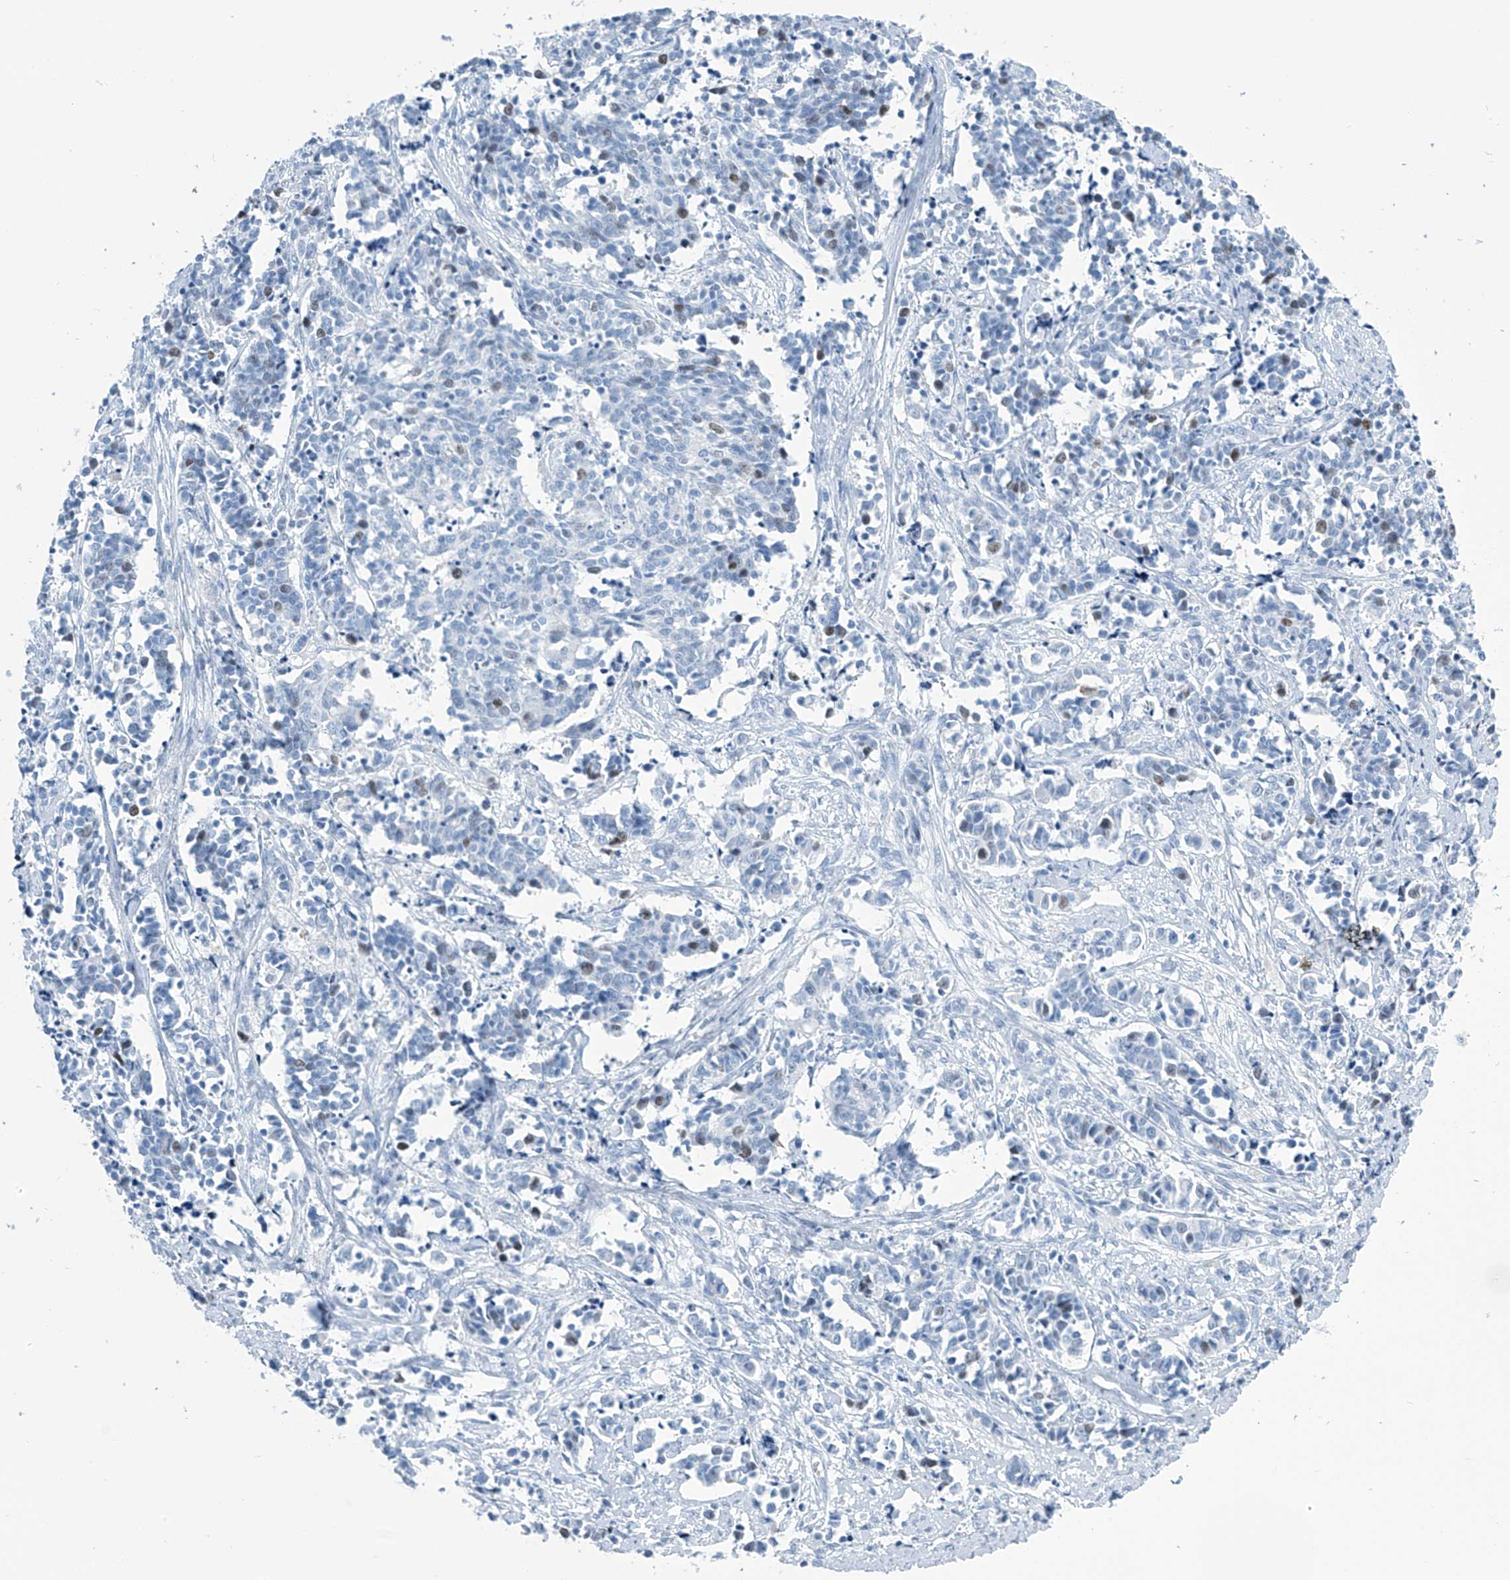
{"staining": {"intensity": "weak", "quantity": "<25%", "location": "nuclear"}, "tissue": "cervical cancer", "cell_type": "Tumor cells", "image_type": "cancer", "snomed": [{"axis": "morphology", "description": "Normal tissue, NOS"}, {"axis": "morphology", "description": "Squamous cell carcinoma, NOS"}, {"axis": "topography", "description": "Cervix"}], "caption": "Immunohistochemistry of cervical squamous cell carcinoma reveals no expression in tumor cells.", "gene": "SGO2", "patient": {"sex": "female", "age": 35}}